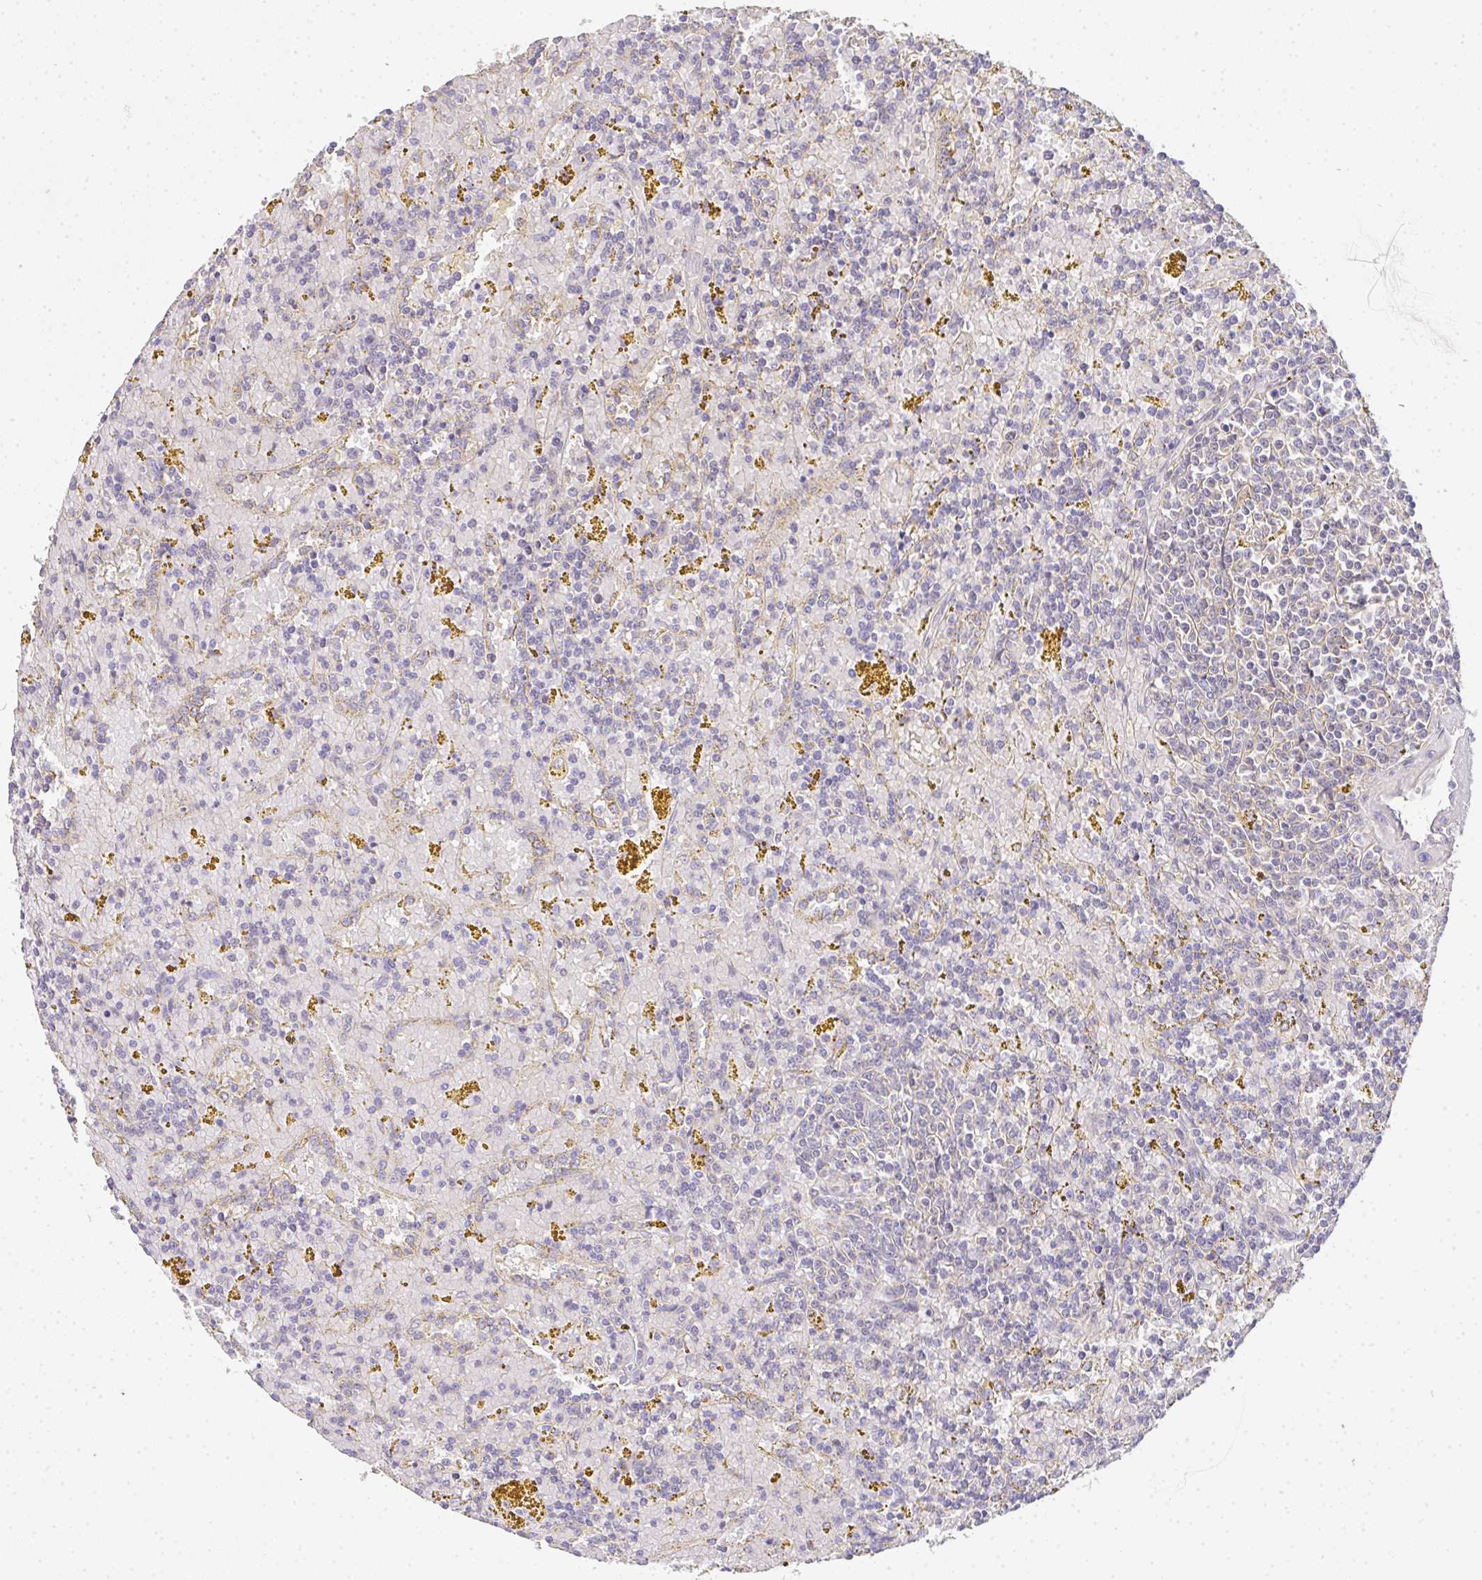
{"staining": {"intensity": "negative", "quantity": "none", "location": "none"}, "tissue": "lymphoma", "cell_type": "Tumor cells", "image_type": "cancer", "snomed": [{"axis": "morphology", "description": "Malignant lymphoma, non-Hodgkin's type, Low grade"}, {"axis": "topography", "description": "Spleen"}, {"axis": "topography", "description": "Lymph node"}], "caption": "This is a photomicrograph of immunohistochemistry (IHC) staining of malignant lymphoma, non-Hodgkin's type (low-grade), which shows no staining in tumor cells. (DAB (3,3'-diaminobenzidine) immunohistochemistry with hematoxylin counter stain).", "gene": "EEF1AKMT1", "patient": {"sex": "female", "age": 66}}